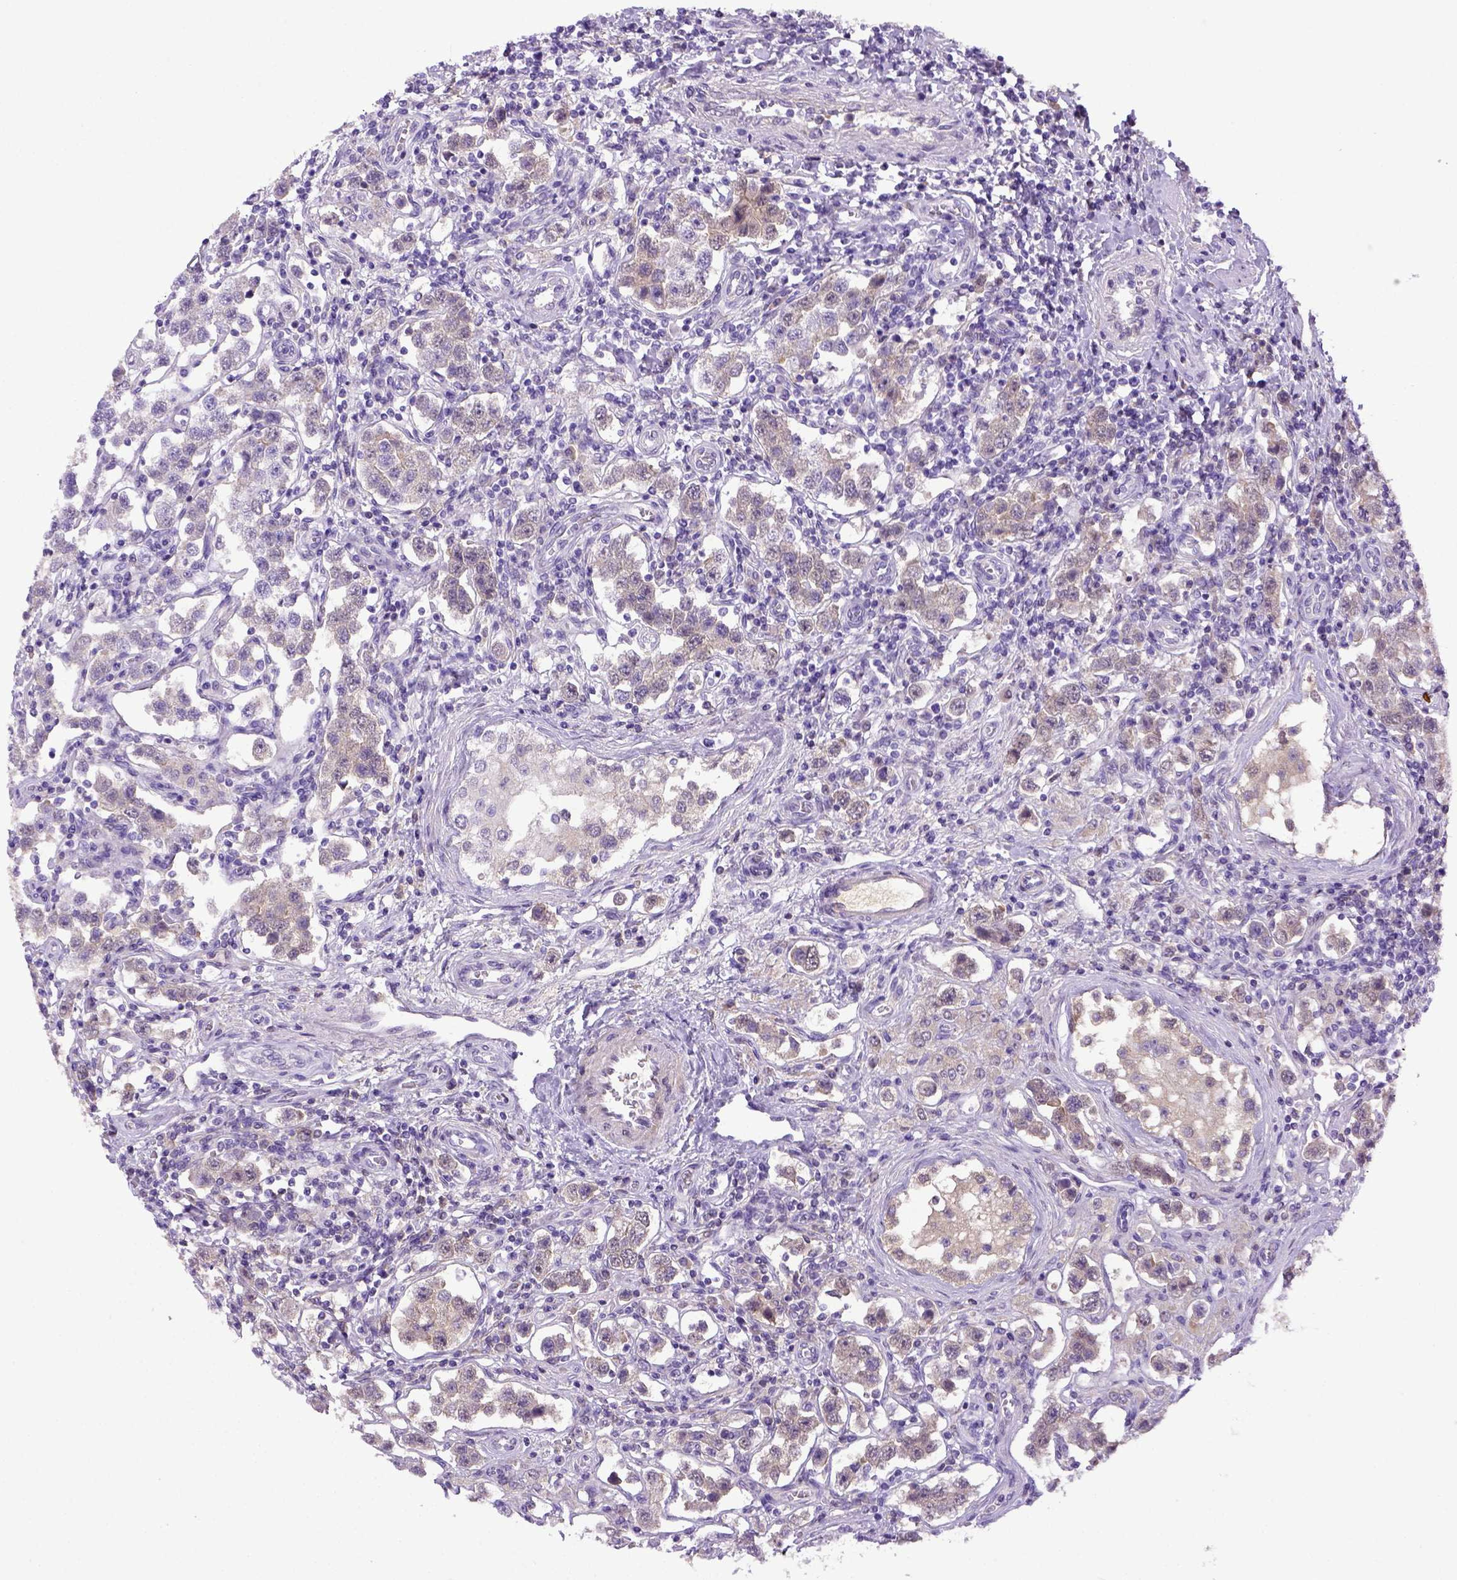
{"staining": {"intensity": "negative", "quantity": "none", "location": "none"}, "tissue": "testis cancer", "cell_type": "Tumor cells", "image_type": "cancer", "snomed": [{"axis": "morphology", "description": "Seminoma, NOS"}, {"axis": "topography", "description": "Testis"}], "caption": "Immunohistochemical staining of testis cancer (seminoma) demonstrates no significant staining in tumor cells. Brightfield microscopy of immunohistochemistry (IHC) stained with DAB (brown) and hematoxylin (blue), captured at high magnification.", "gene": "ITIH4", "patient": {"sex": "male", "age": 37}}